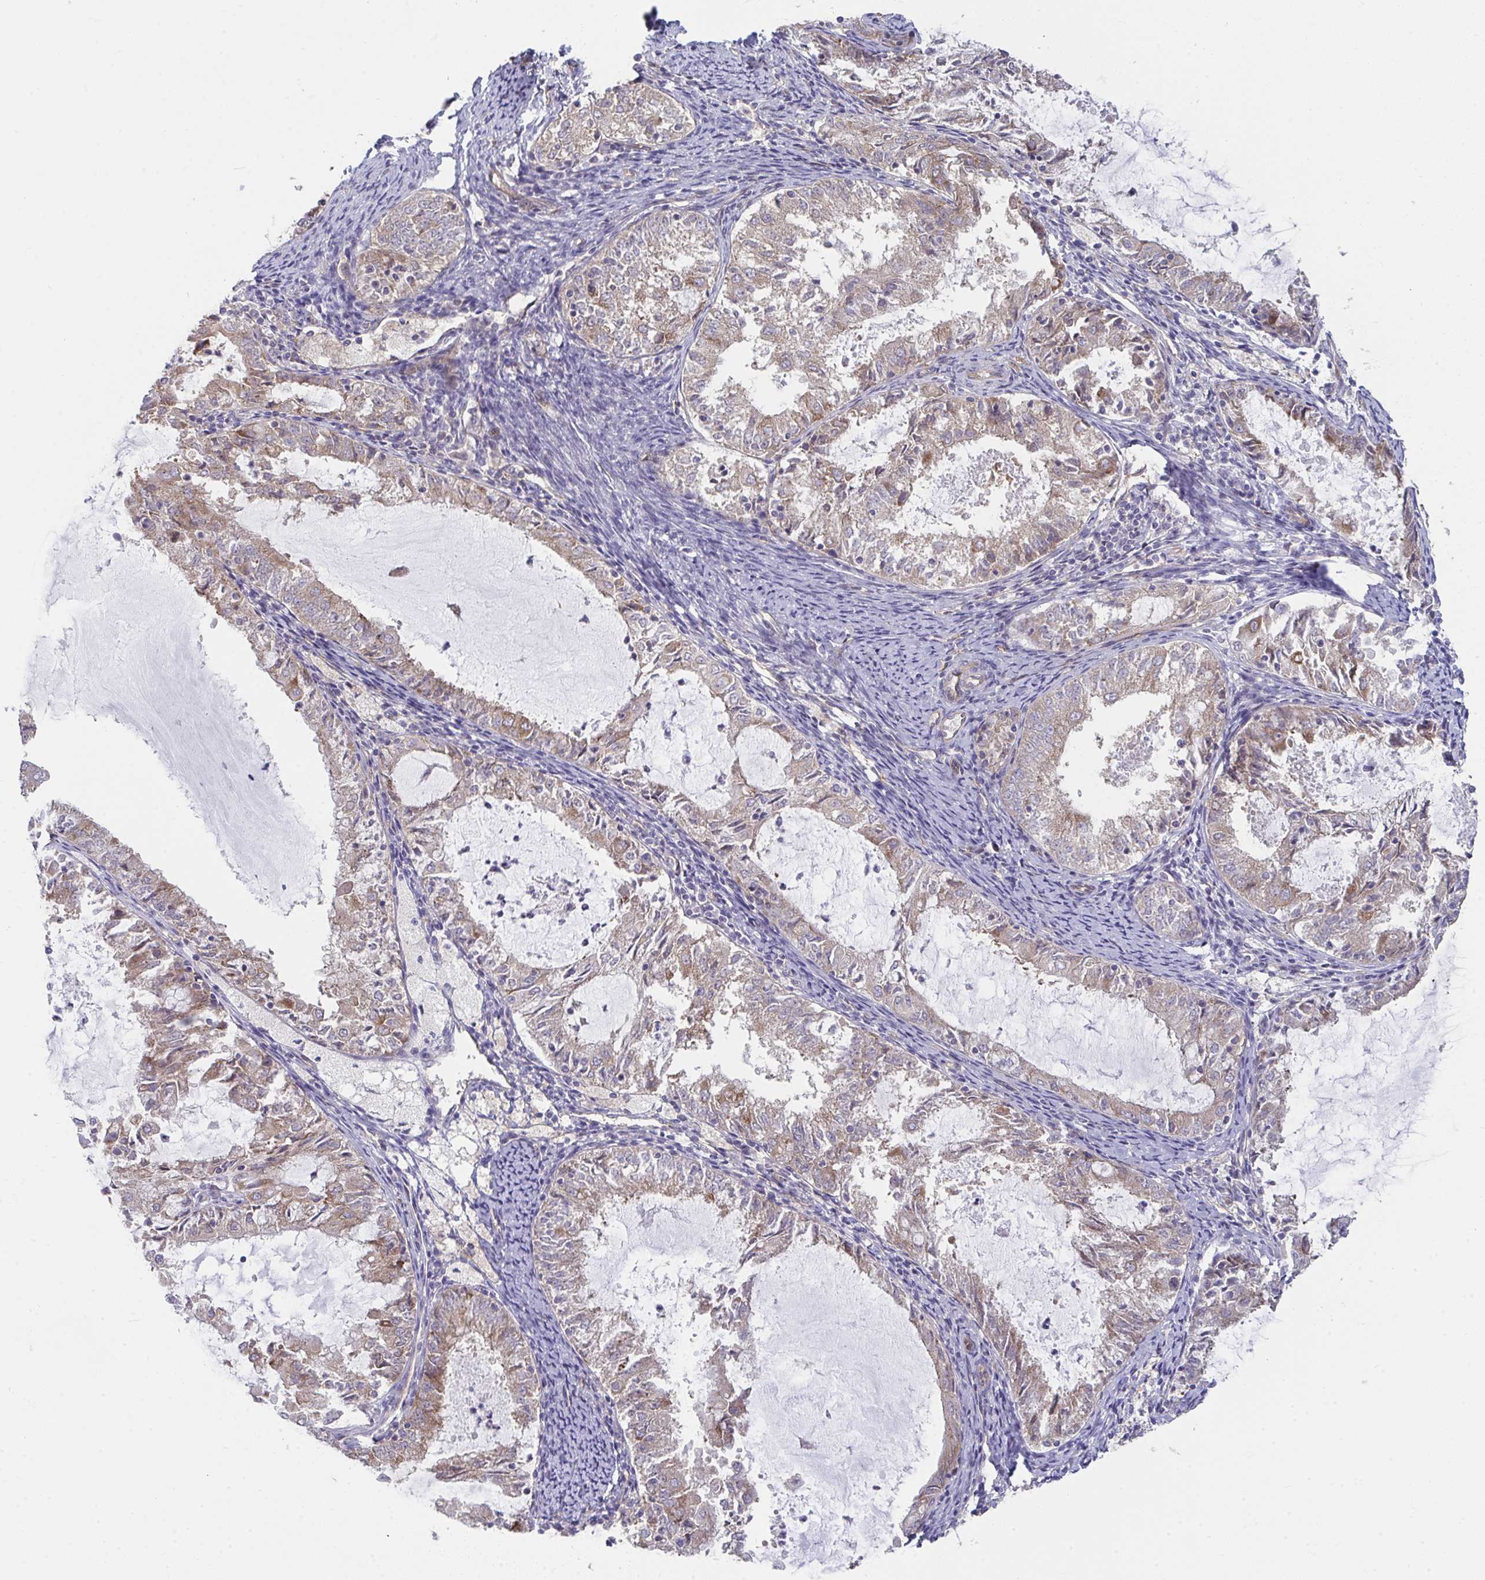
{"staining": {"intensity": "weak", "quantity": ">75%", "location": "cytoplasmic/membranous"}, "tissue": "endometrial cancer", "cell_type": "Tumor cells", "image_type": "cancer", "snomed": [{"axis": "morphology", "description": "Adenocarcinoma, NOS"}, {"axis": "topography", "description": "Endometrium"}], "caption": "Tumor cells show weak cytoplasmic/membranous expression in approximately >75% of cells in endometrial cancer. The protein of interest is stained brown, and the nuclei are stained in blue (DAB IHC with brightfield microscopy, high magnification).", "gene": "CASP9", "patient": {"sex": "female", "age": 57}}